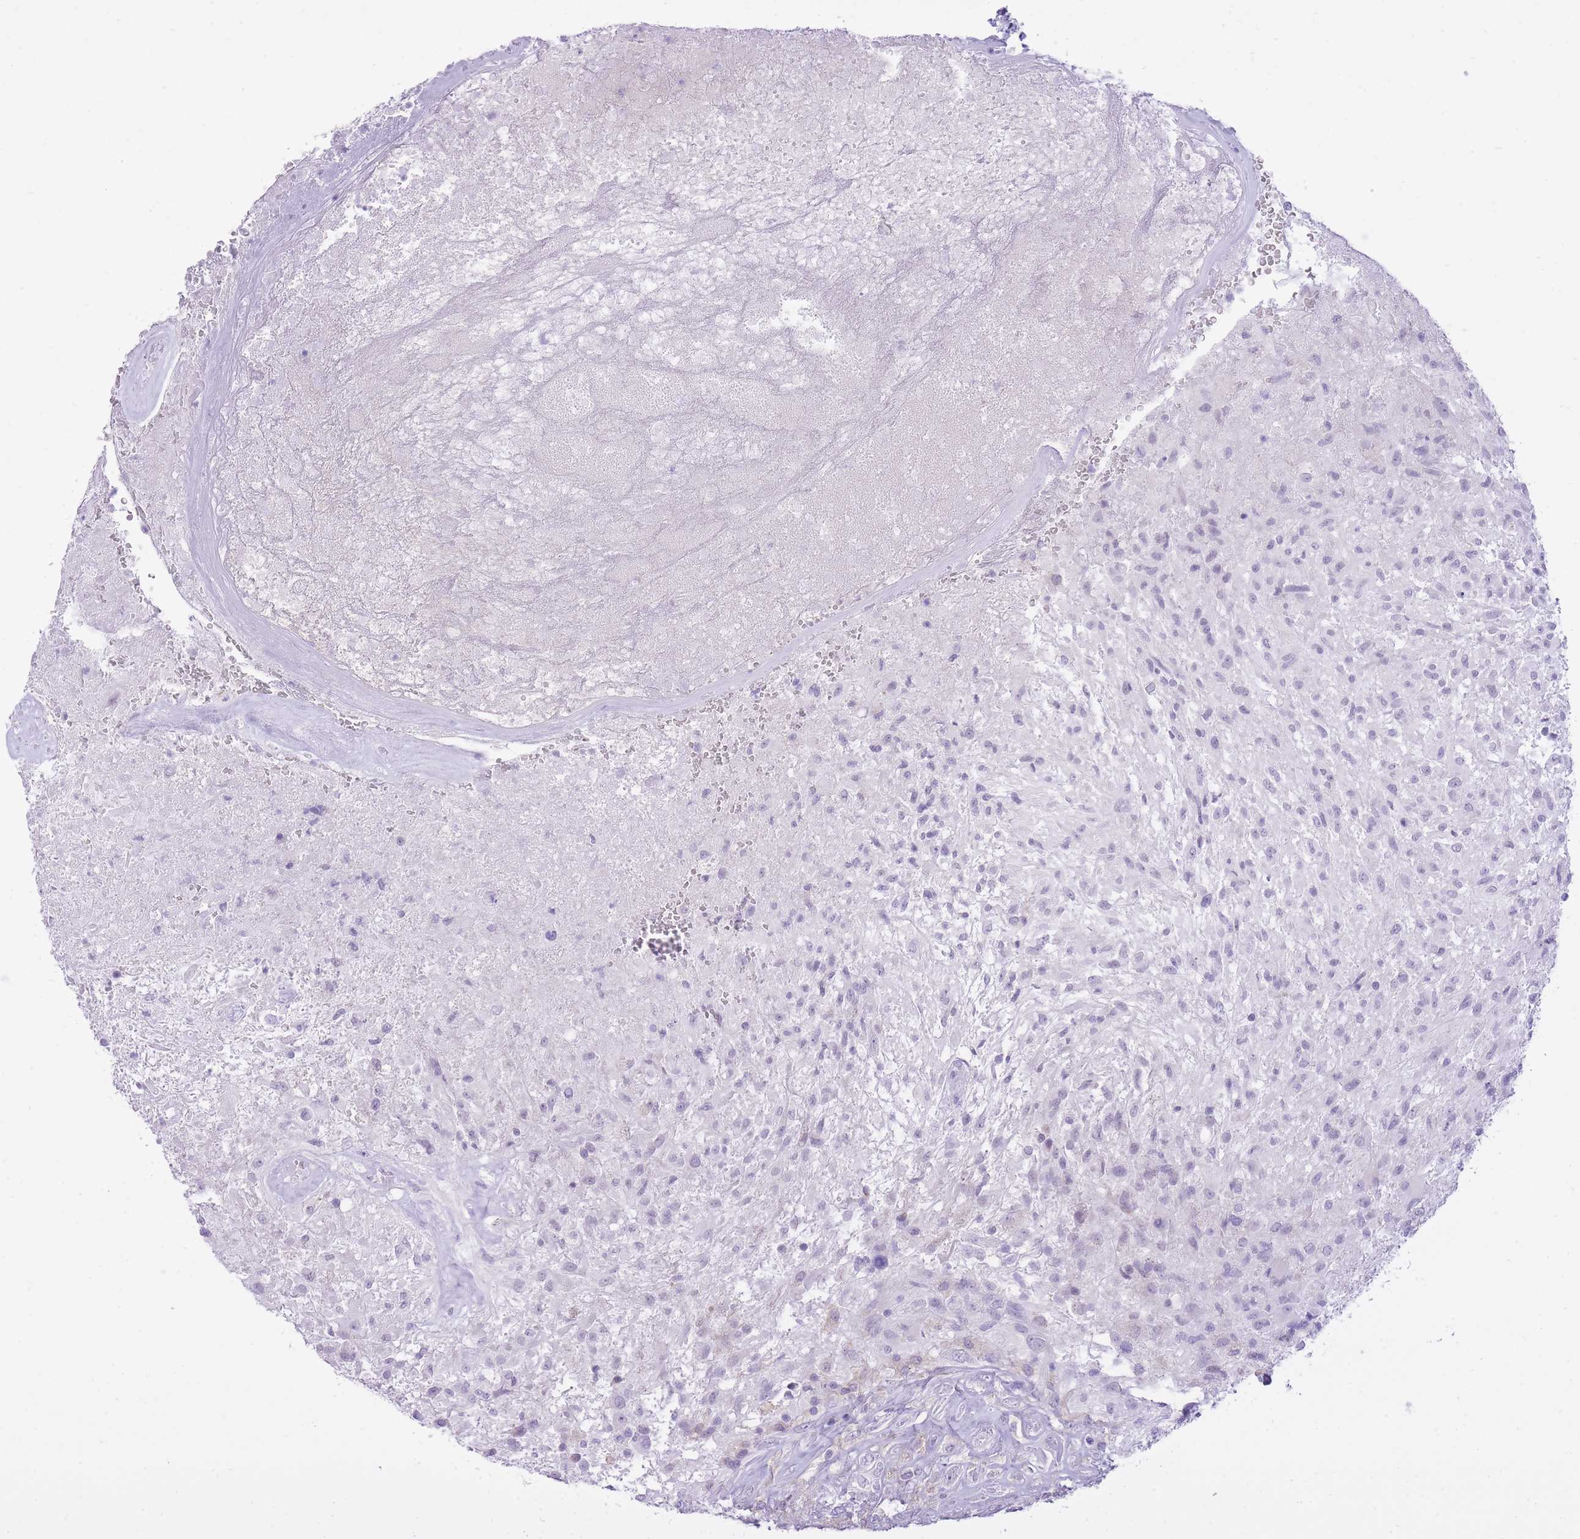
{"staining": {"intensity": "negative", "quantity": "none", "location": "none"}, "tissue": "glioma", "cell_type": "Tumor cells", "image_type": "cancer", "snomed": [{"axis": "morphology", "description": "Glioma, malignant, High grade"}, {"axis": "topography", "description": "Brain"}], "caption": "IHC micrograph of human glioma stained for a protein (brown), which exhibits no expression in tumor cells.", "gene": "DENND2D", "patient": {"sex": "male", "age": 56}}